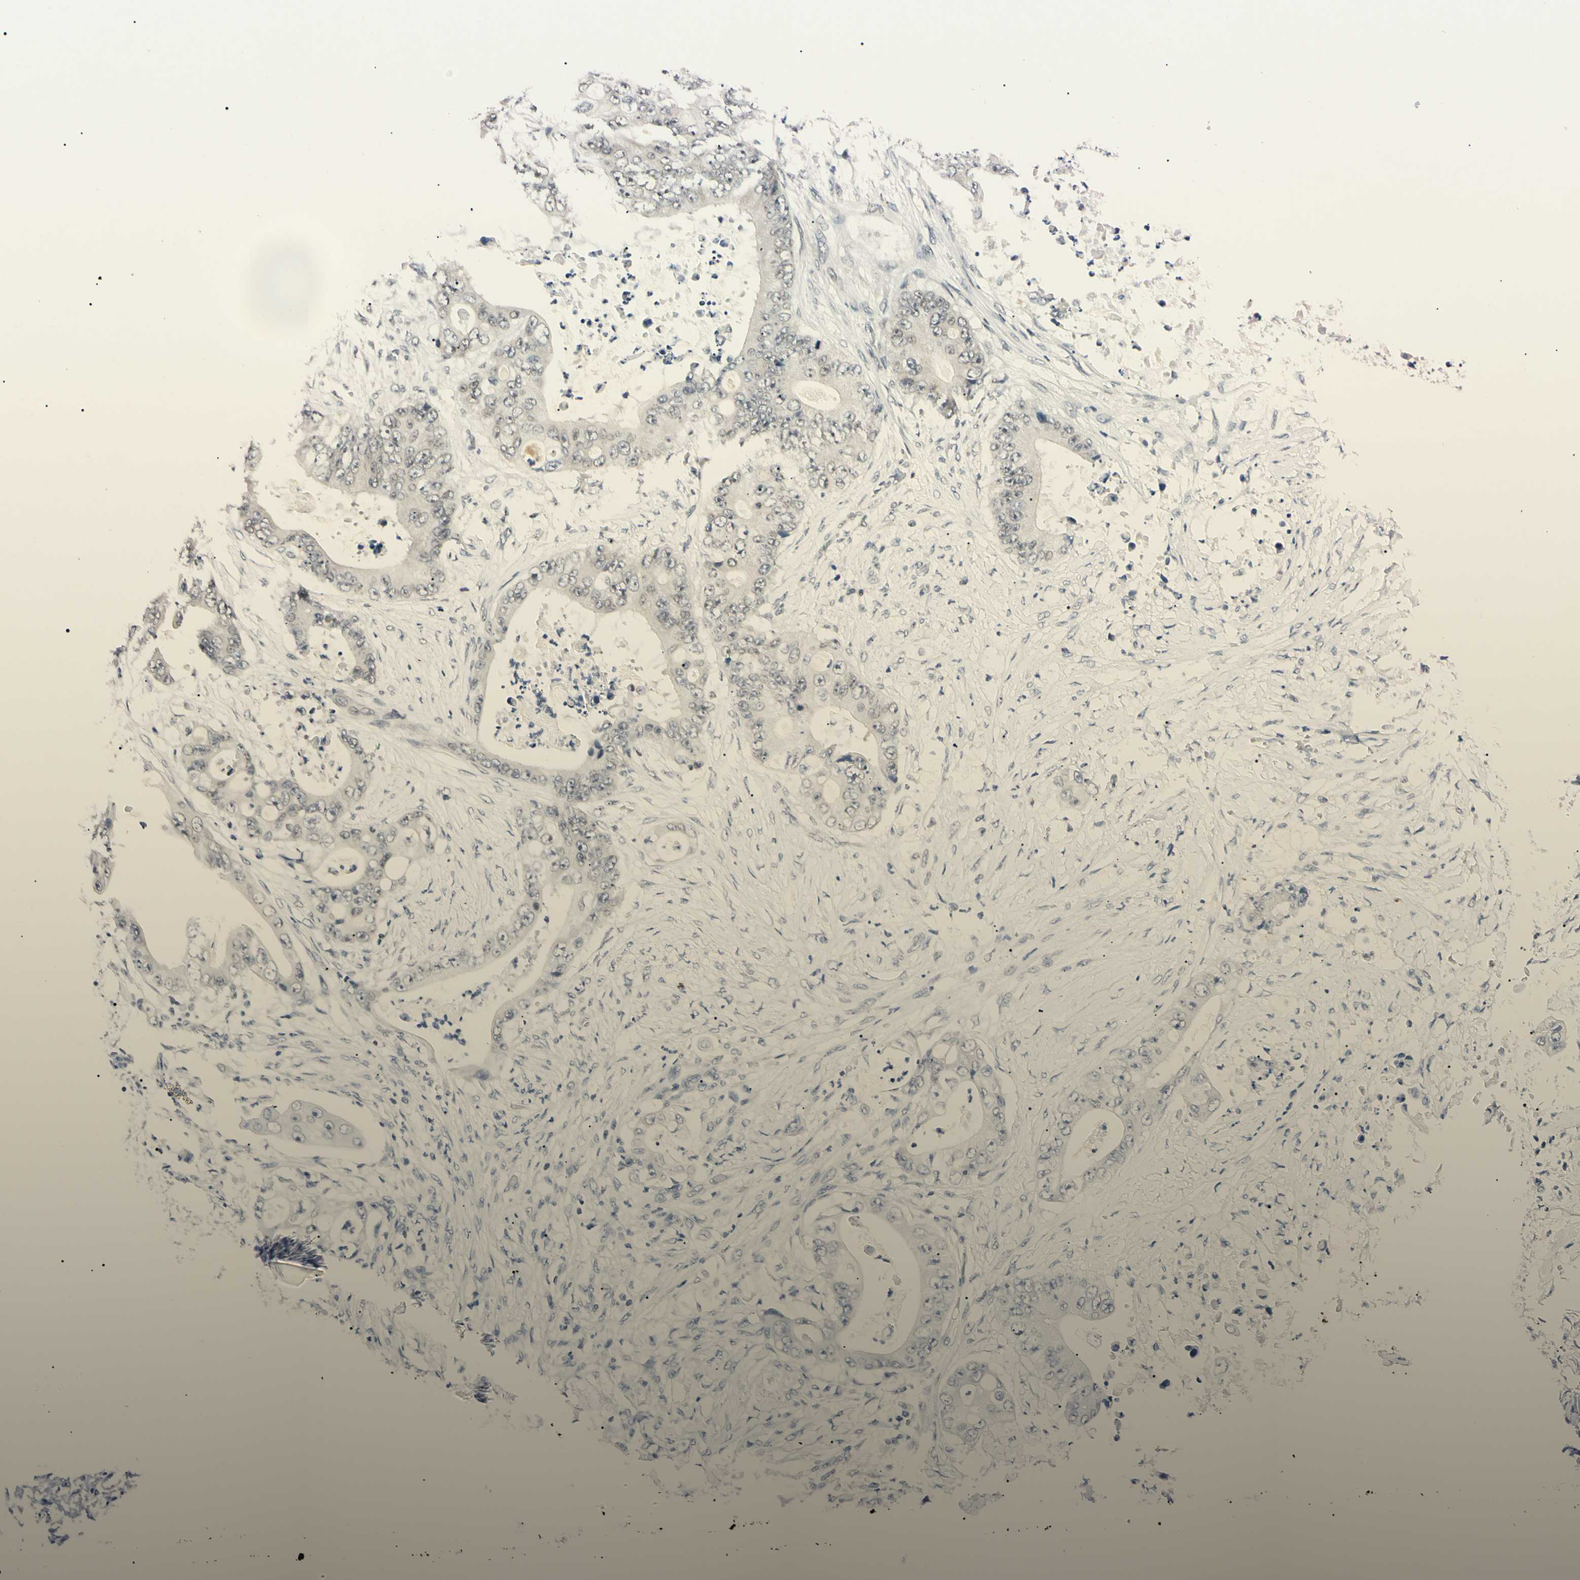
{"staining": {"intensity": "negative", "quantity": "none", "location": "none"}, "tissue": "stomach cancer", "cell_type": "Tumor cells", "image_type": "cancer", "snomed": [{"axis": "morphology", "description": "Adenocarcinoma, NOS"}, {"axis": "topography", "description": "Stomach"}], "caption": "Photomicrograph shows no significant protein staining in tumor cells of stomach cancer.", "gene": "C1orf174", "patient": {"sex": "female", "age": 73}}